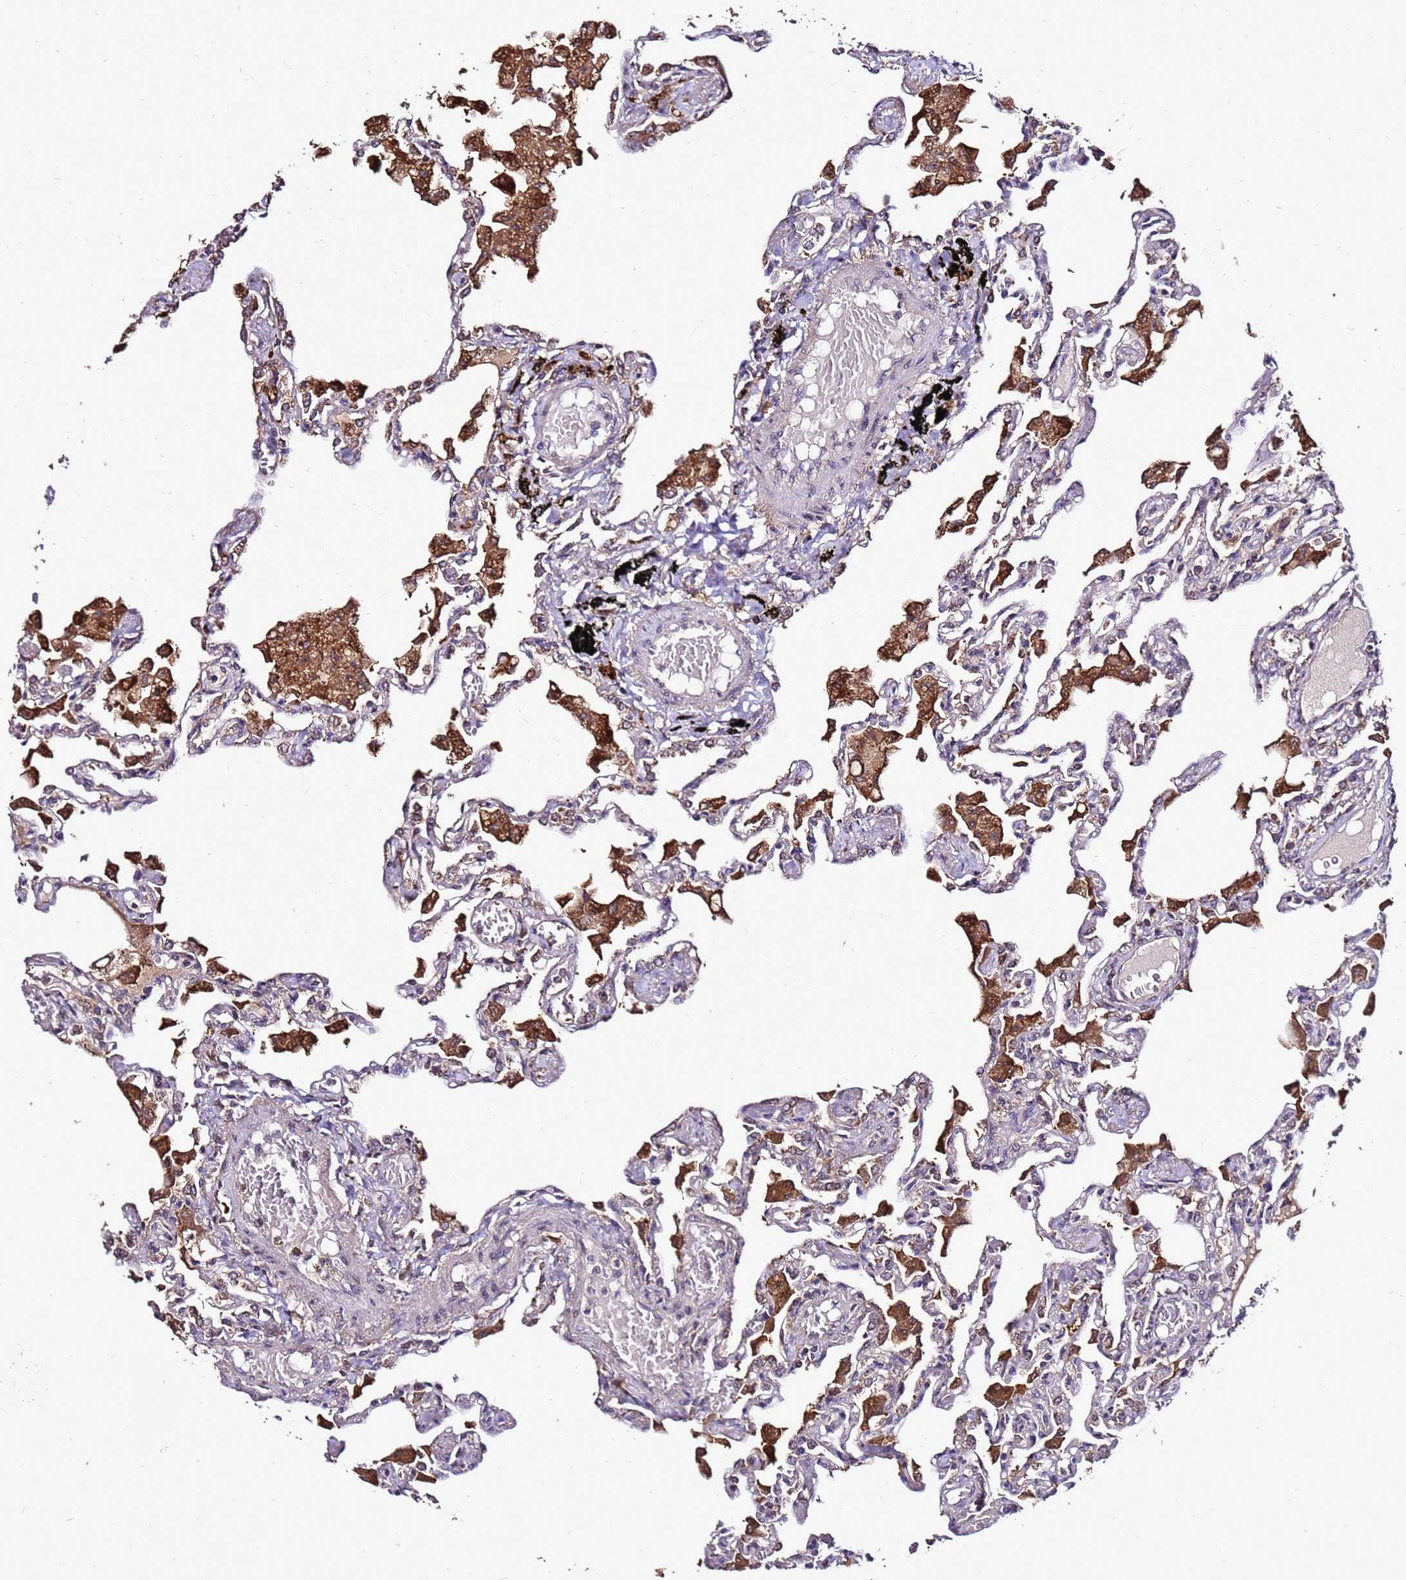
{"staining": {"intensity": "moderate", "quantity": "<25%", "location": "cytoplasmic/membranous"}, "tissue": "lung", "cell_type": "Alveolar cells", "image_type": "normal", "snomed": [{"axis": "morphology", "description": "Normal tissue, NOS"}, {"axis": "topography", "description": "Bronchus"}, {"axis": "topography", "description": "Lung"}], "caption": "Alveolar cells reveal low levels of moderate cytoplasmic/membranous staining in about <25% of cells in benign lung.", "gene": "ZNF329", "patient": {"sex": "female", "age": 49}}